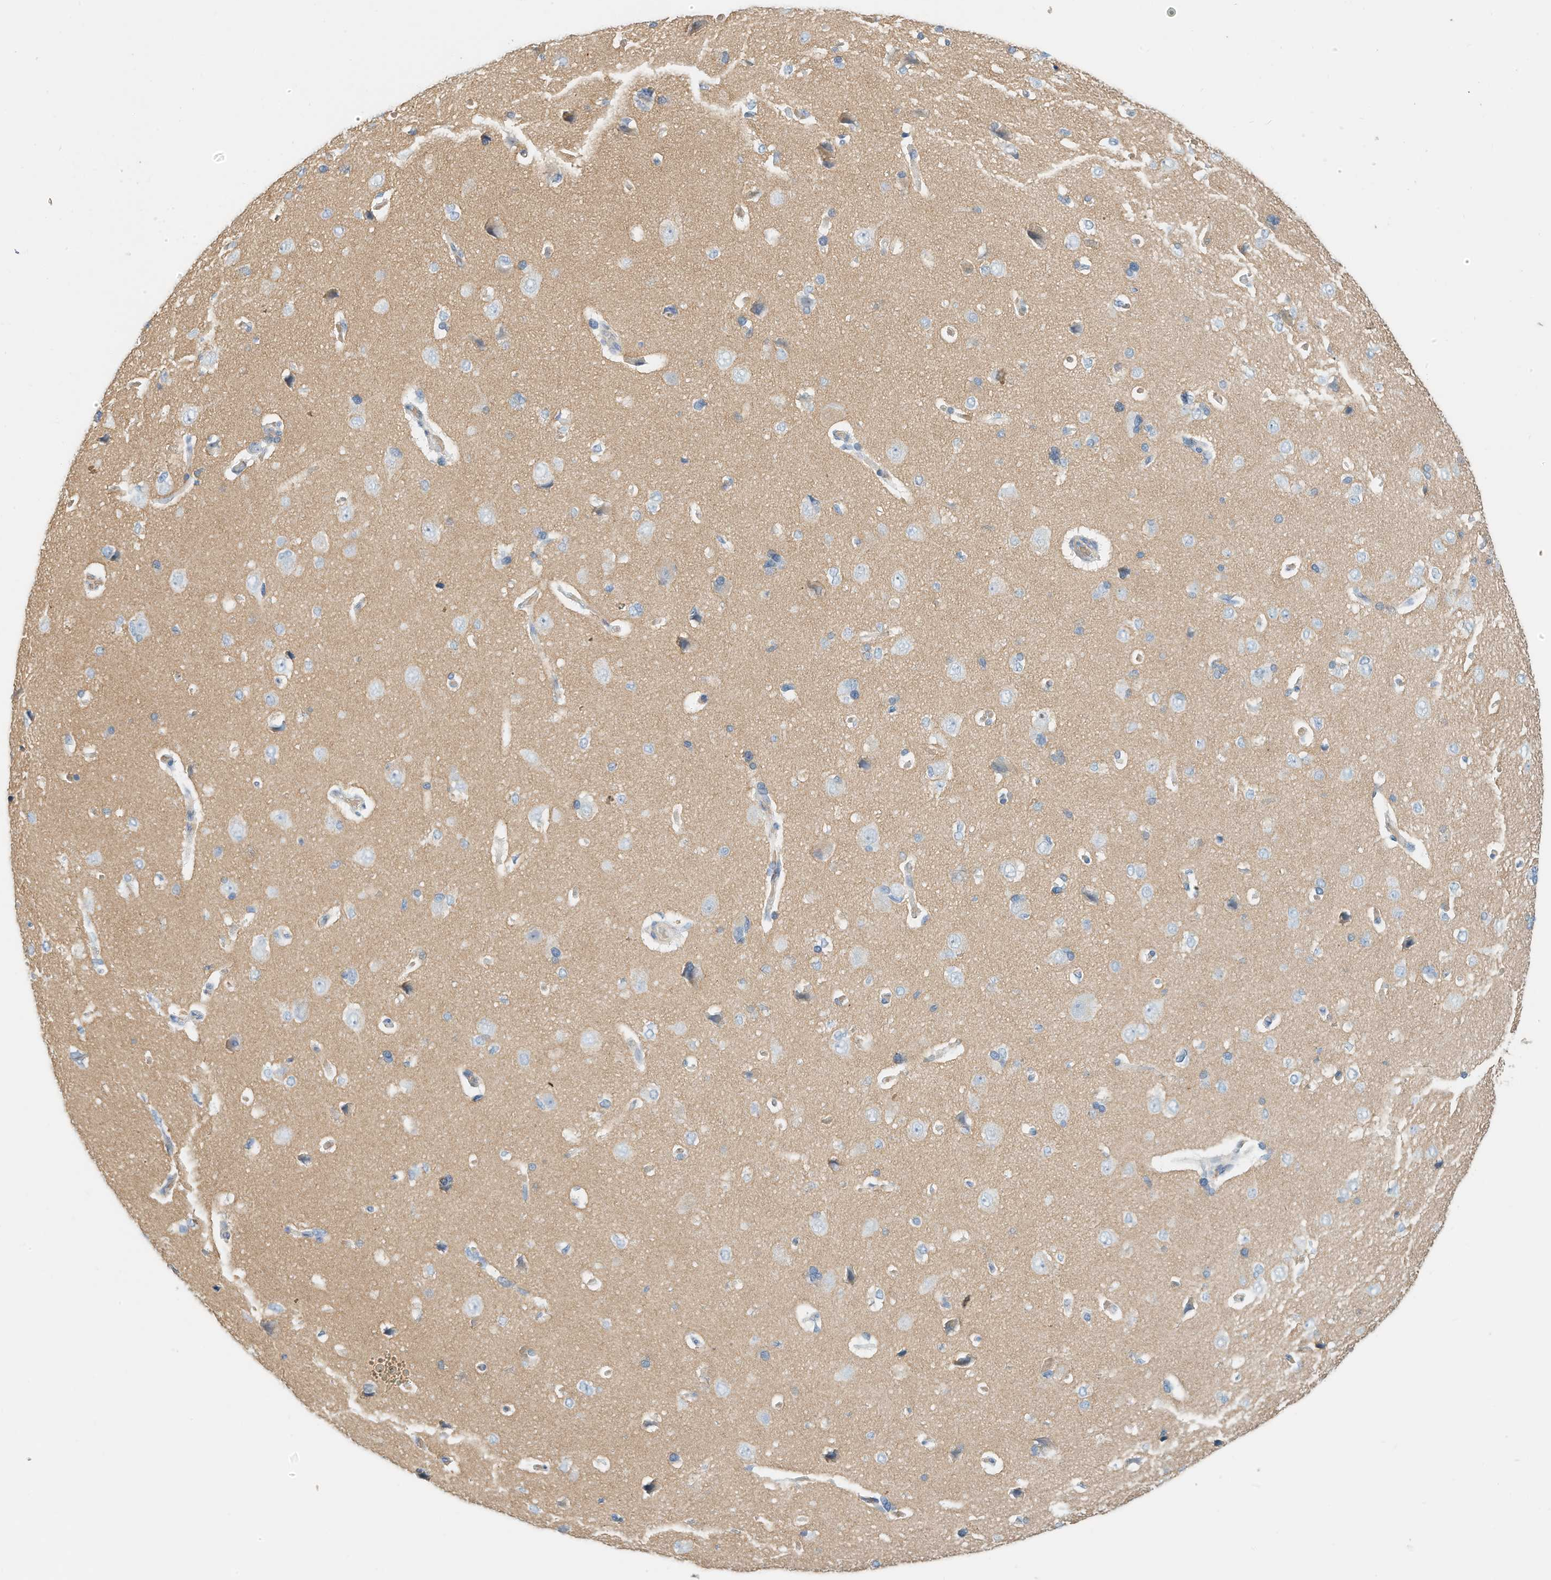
{"staining": {"intensity": "negative", "quantity": "none", "location": "none"}, "tissue": "cerebral cortex", "cell_type": "Endothelial cells", "image_type": "normal", "snomed": [{"axis": "morphology", "description": "Normal tissue, NOS"}, {"axis": "topography", "description": "Cerebral cortex"}], "caption": "This histopathology image is of normal cerebral cortex stained with IHC to label a protein in brown with the nuclei are counter-stained blue. There is no expression in endothelial cells. (DAB IHC with hematoxylin counter stain).", "gene": "RCAN3", "patient": {"sex": "male", "age": 62}}